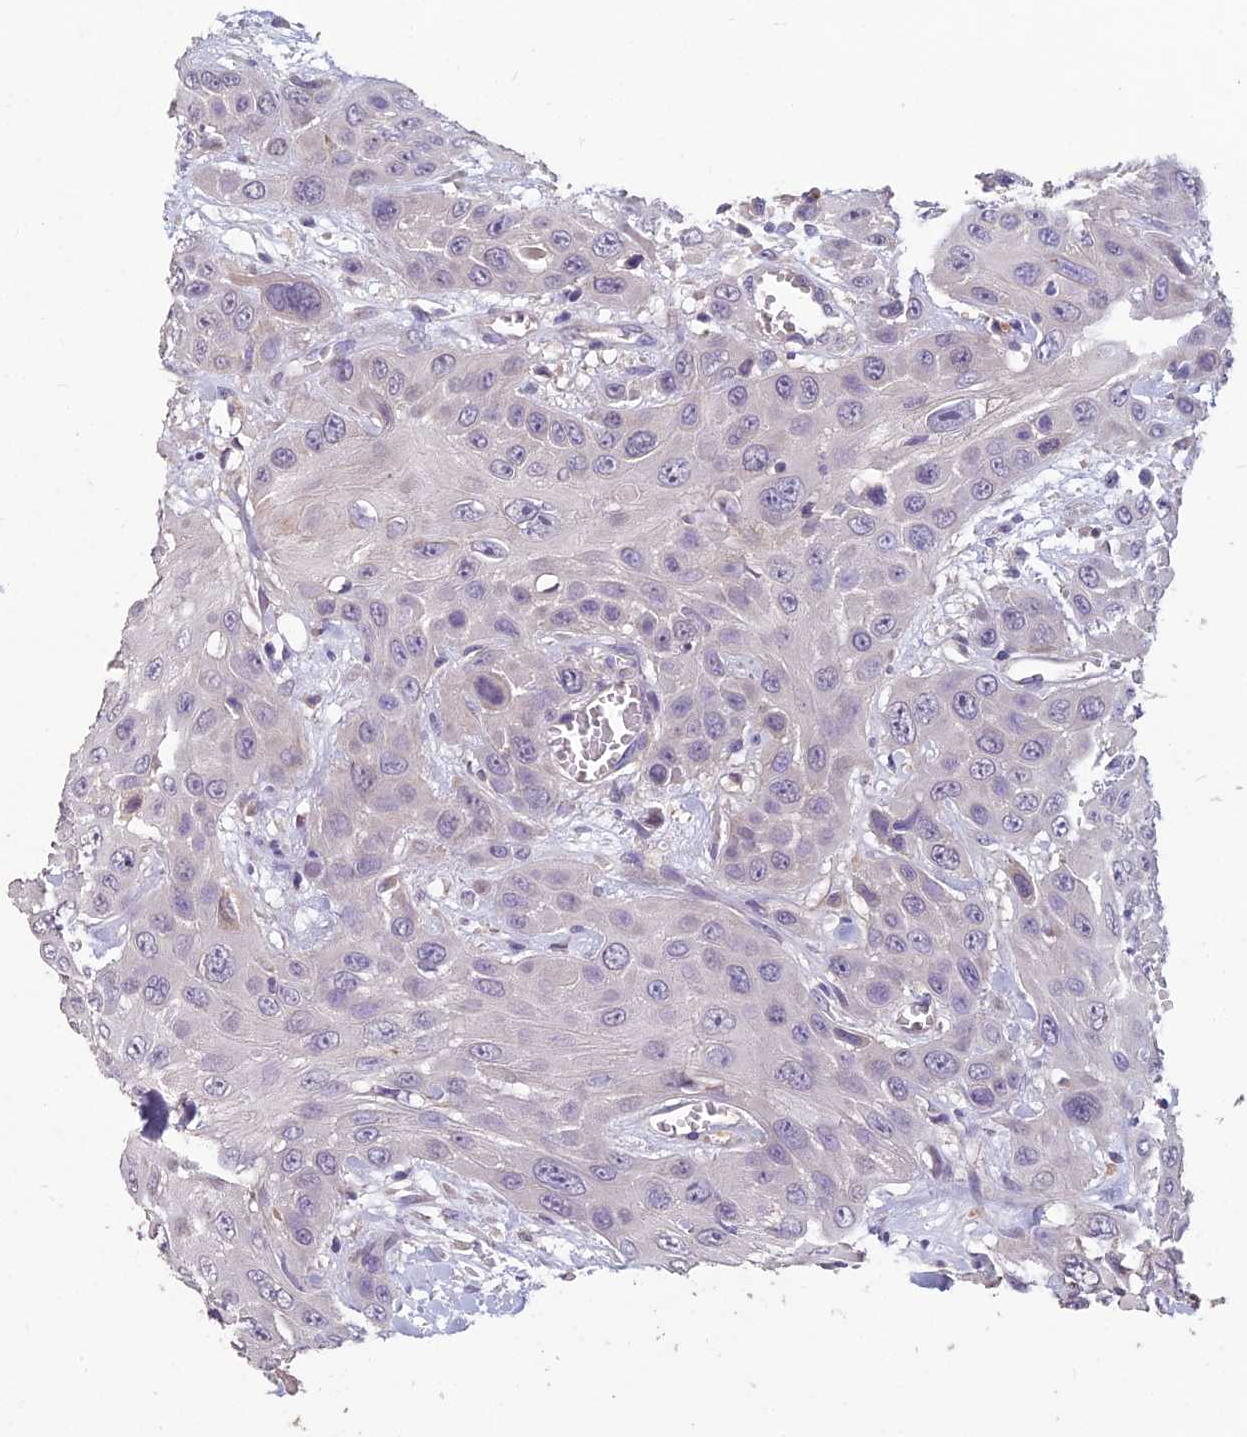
{"staining": {"intensity": "negative", "quantity": "none", "location": "none"}, "tissue": "head and neck cancer", "cell_type": "Tumor cells", "image_type": "cancer", "snomed": [{"axis": "morphology", "description": "Squamous cell carcinoma, NOS"}, {"axis": "topography", "description": "Head-Neck"}], "caption": "The micrograph reveals no staining of tumor cells in head and neck cancer.", "gene": "CEACAM16", "patient": {"sex": "male", "age": 81}}